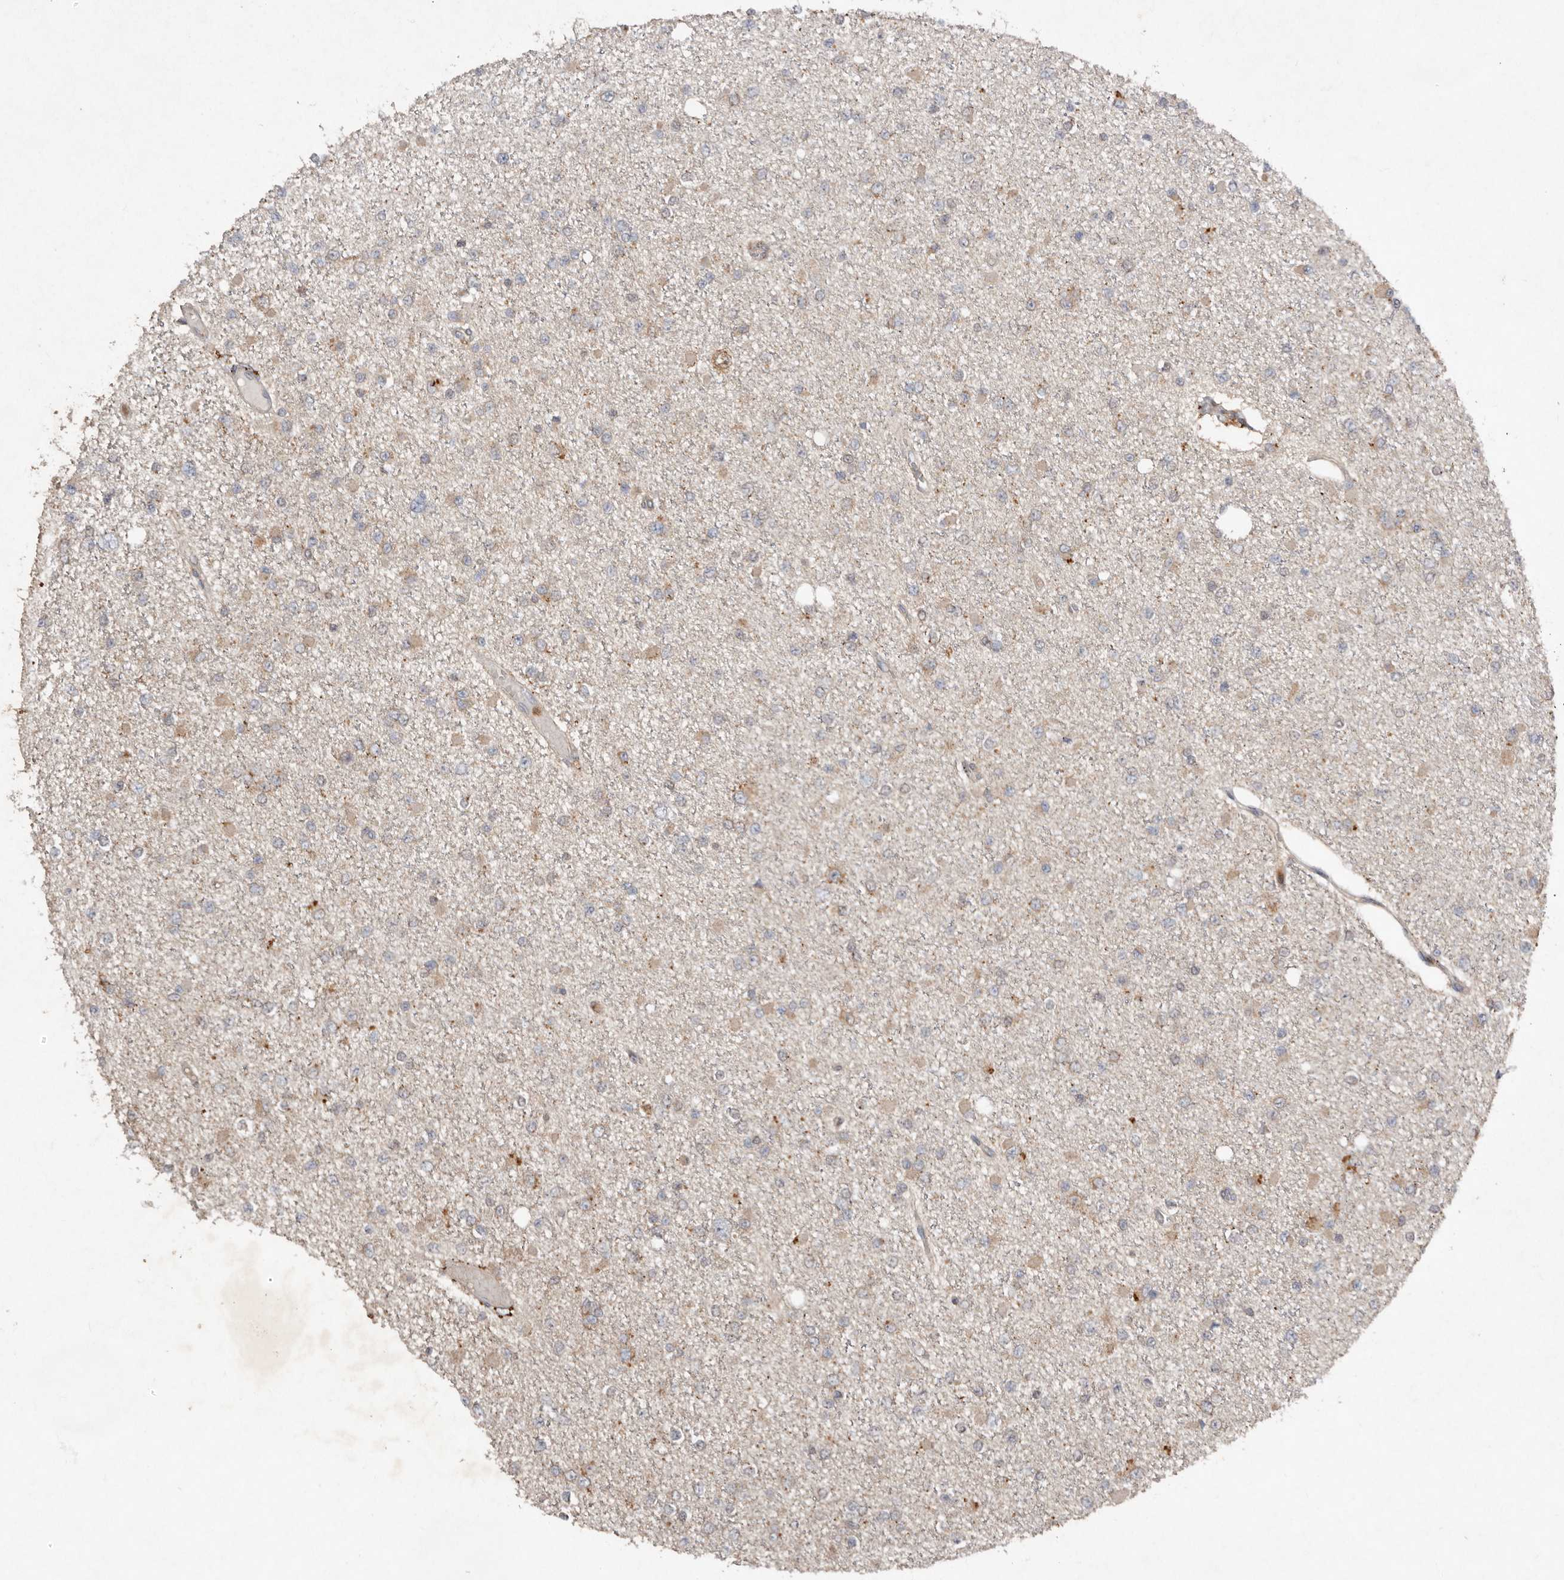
{"staining": {"intensity": "weak", "quantity": "<25%", "location": "cytoplasmic/membranous"}, "tissue": "glioma", "cell_type": "Tumor cells", "image_type": "cancer", "snomed": [{"axis": "morphology", "description": "Glioma, malignant, Low grade"}, {"axis": "topography", "description": "Brain"}], "caption": "A micrograph of malignant glioma (low-grade) stained for a protein exhibits no brown staining in tumor cells.", "gene": "EDEM1", "patient": {"sex": "female", "age": 22}}